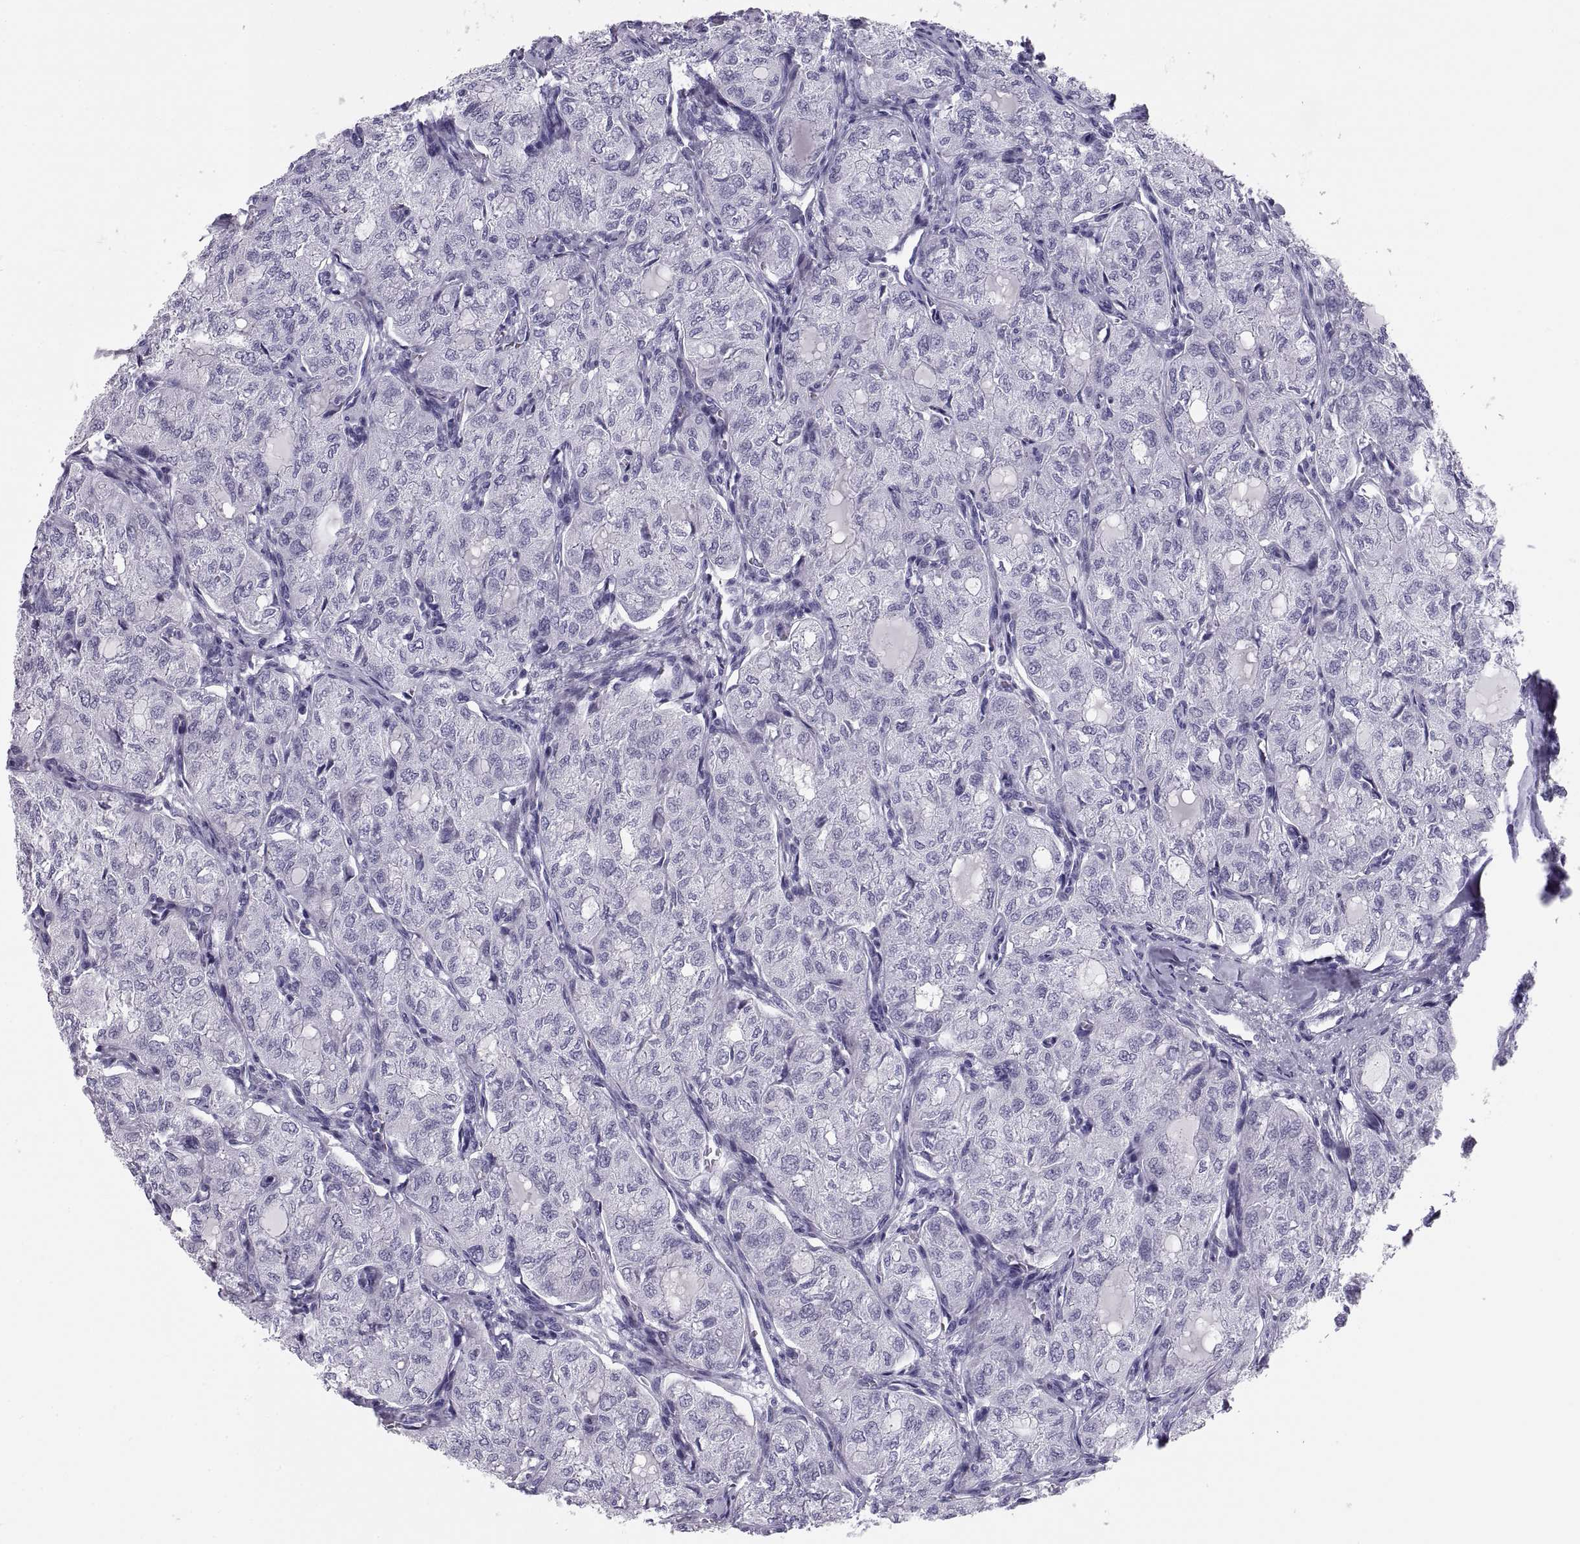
{"staining": {"intensity": "negative", "quantity": "none", "location": "none"}, "tissue": "thyroid cancer", "cell_type": "Tumor cells", "image_type": "cancer", "snomed": [{"axis": "morphology", "description": "Follicular adenoma carcinoma, NOS"}, {"axis": "topography", "description": "Thyroid gland"}], "caption": "Protein analysis of thyroid follicular adenoma carcinoma shows no significant positivity in tumor cells.", "gene": "PAX2", "patient": {"sex": "male", "age": 75}}